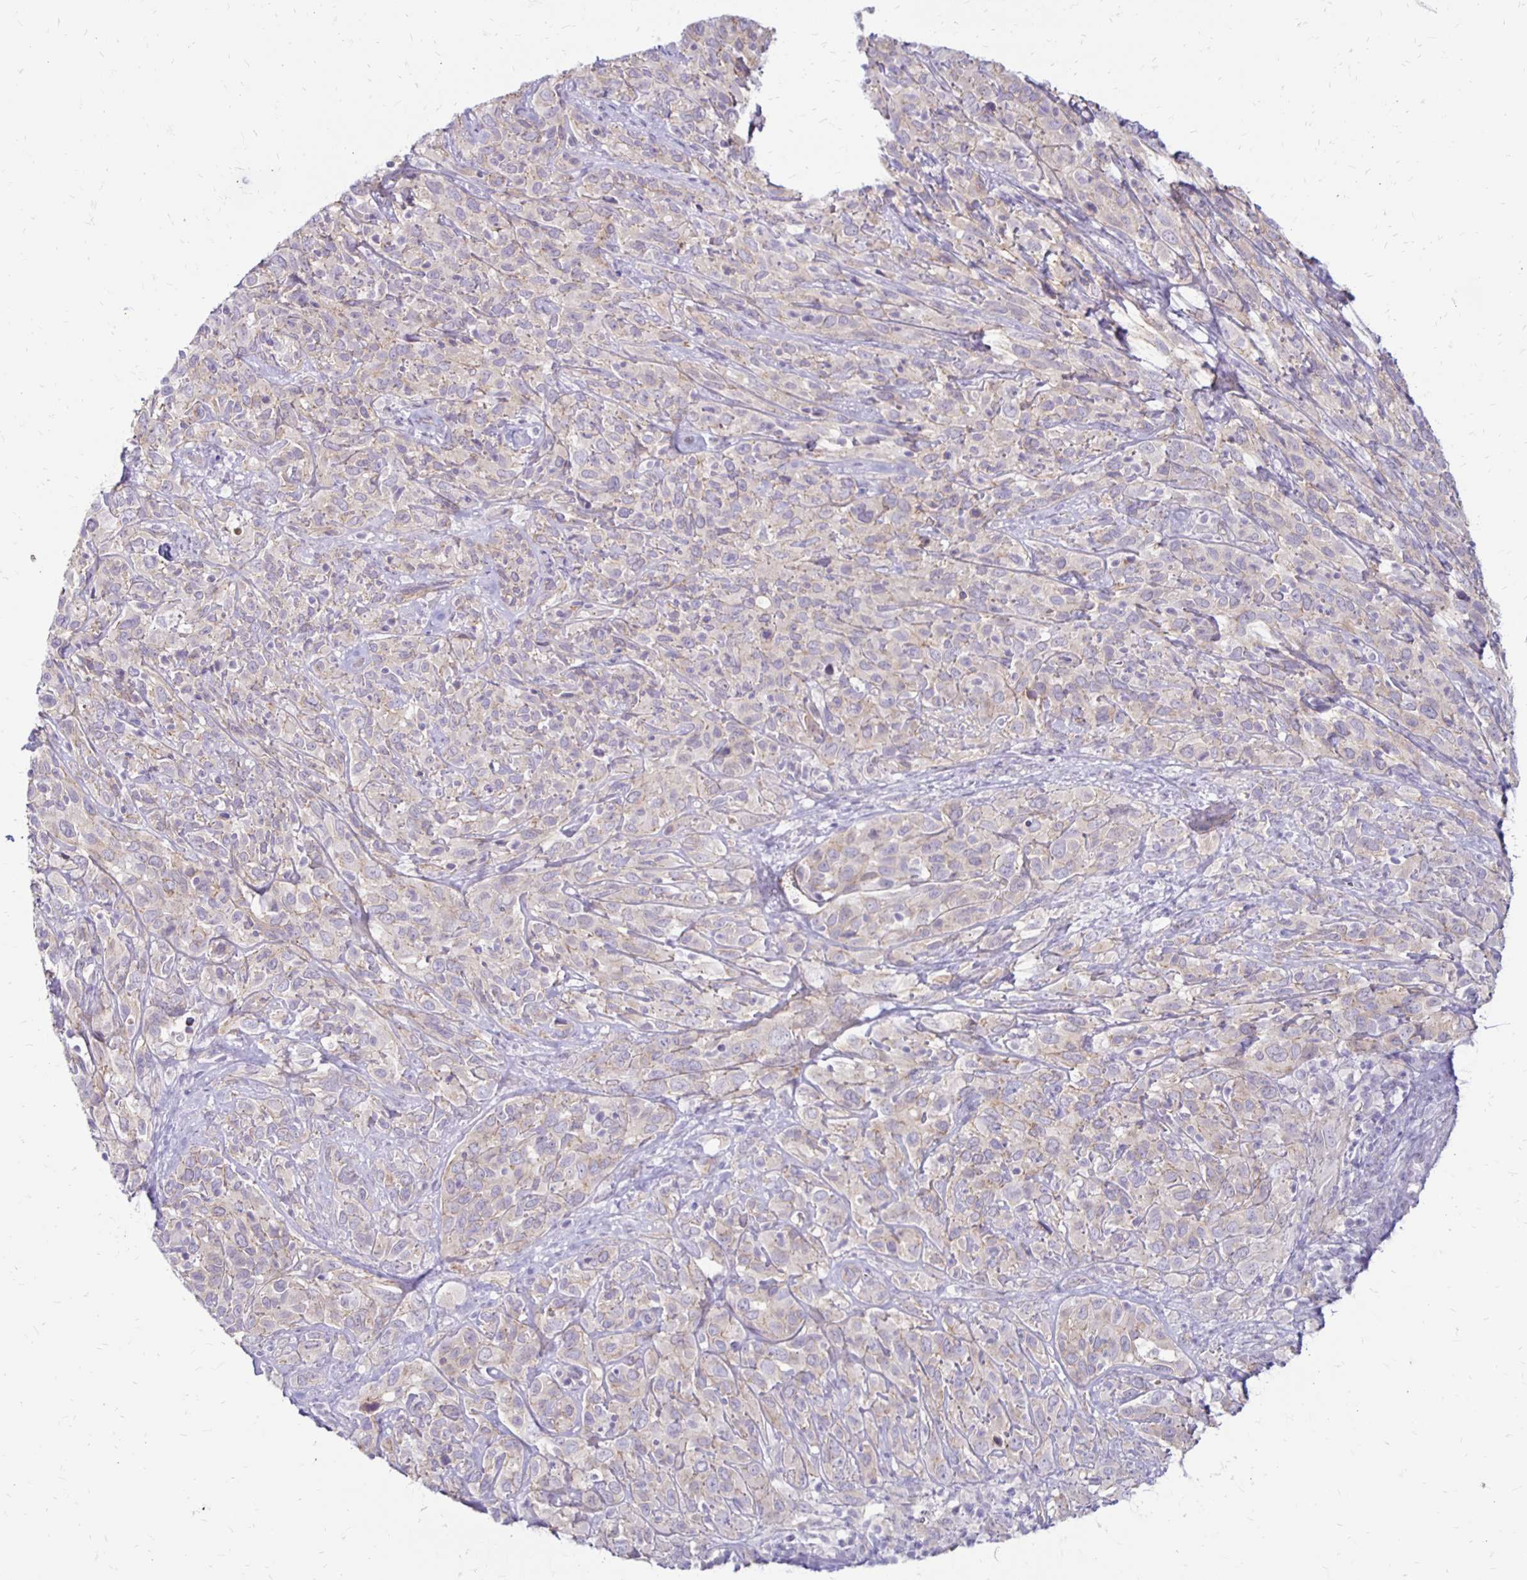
{"staining": {"intensity": "weak", "quantity": "25%-75%", "location": "cytoplasmic/membranous"}, "tissue": "cervical cancer", "cell_type": "Tumor cells", "image_type": "cancer", "snomed": [{"axis": "morphology", "description": "Normal tissue, NOS"}, {"axis": "morphology", "description": "Squamous cell carcinoma, NOS"}, {"axis": "topography", "description": "Cervix"}], "caption": "DAB immunohistochemical staining of cervical cancer (squamous cell carcinoma) exhibits weak cytoplasmic/membranous protein positivity in approximately 25%-75% of tumor cells. (Stains: DAB in brown, nuclei in blue, Microscopy: brightfield microscopy at high magnification).", "gene": "KATNBL1", "patient": {"sex": "female", "age": 51}}